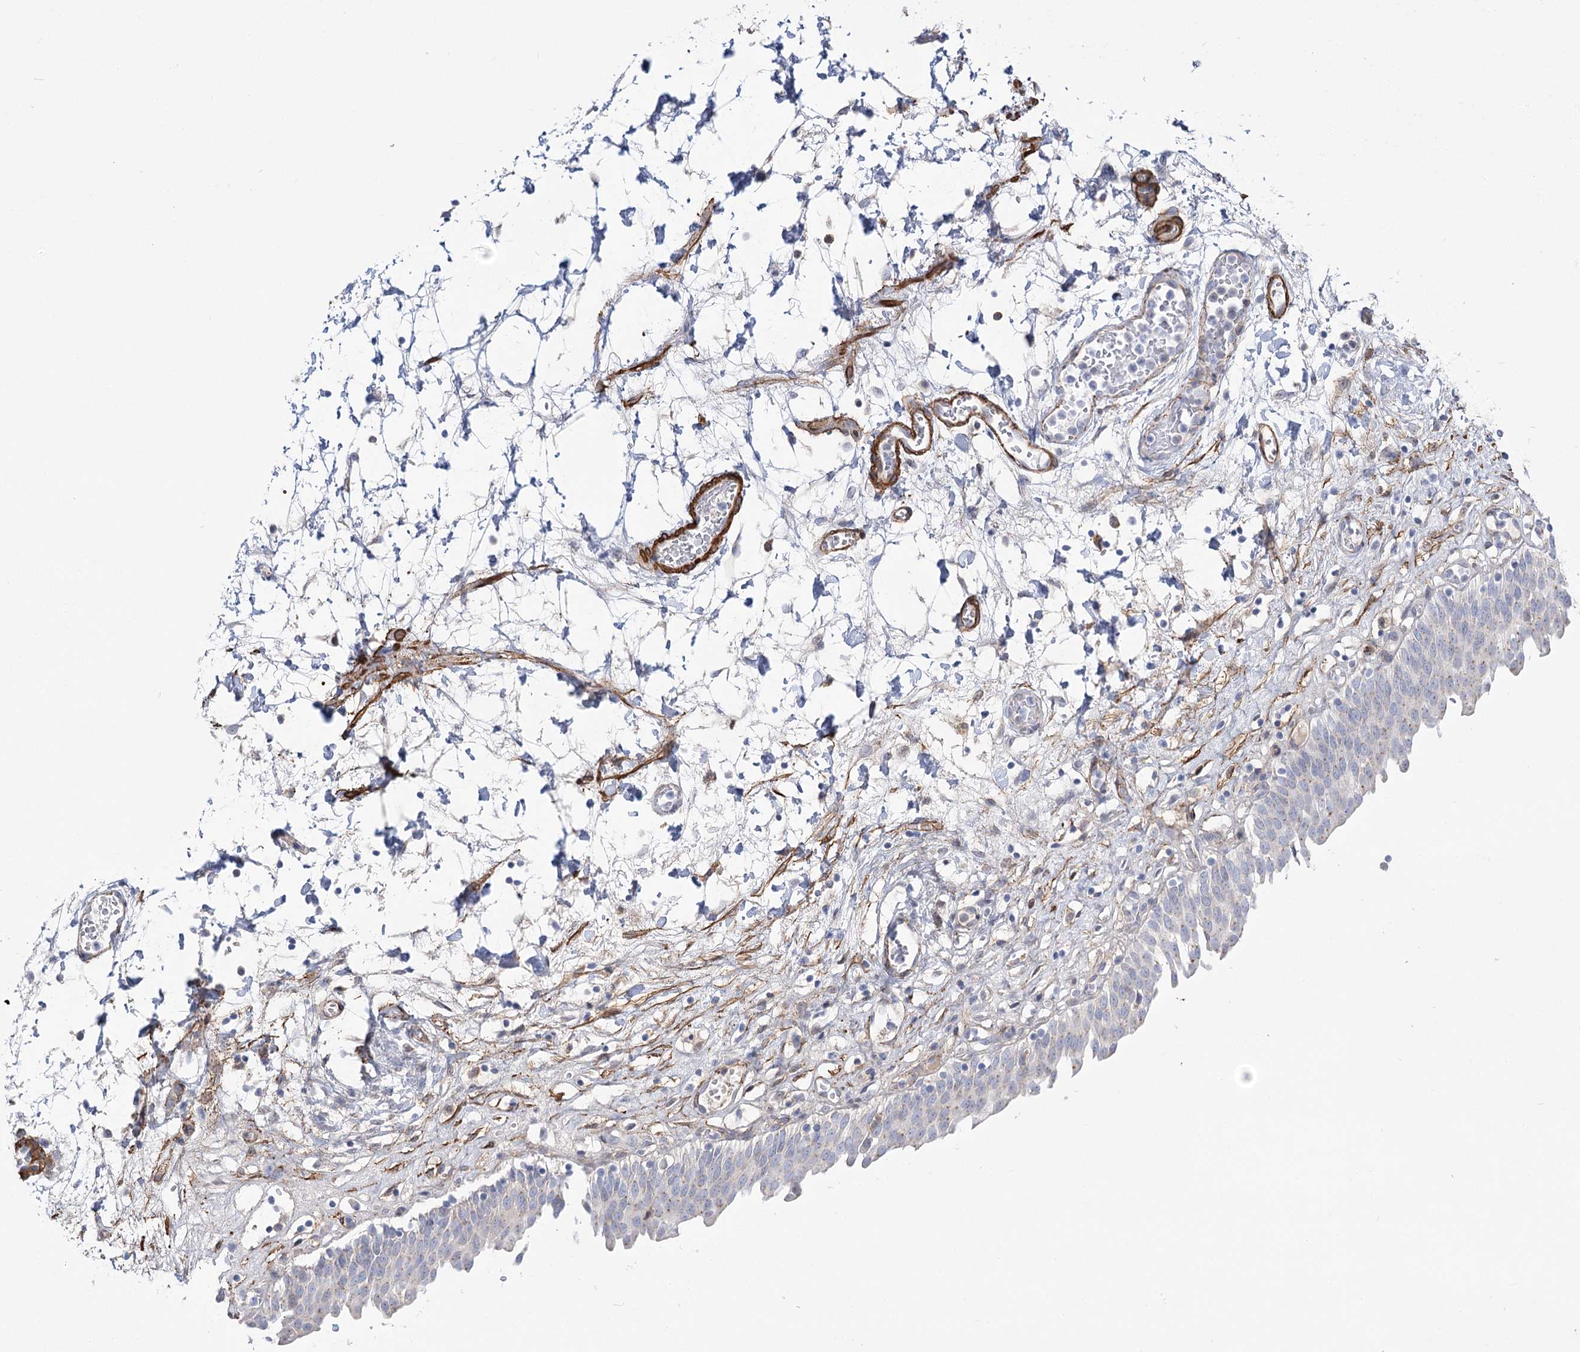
{"staining": {"intensity": "negative", "quantity": "none", "location": "none"}, "tissue": "urinary bladder", "cell_type": "Urothelial cells", "image_type": "normal", "snomed": [{"axis": "morphology", "description": "Urothelial carcinoma, High grade"}, {"axis": "topography", "description": "Urinary bladder"}], "caption": "Human urinary bladder stained for a protein using IHC shows no positivity in urothelial cells.", "gene": "WASHC3", "patient": {"sex": "male", "age": 46}}